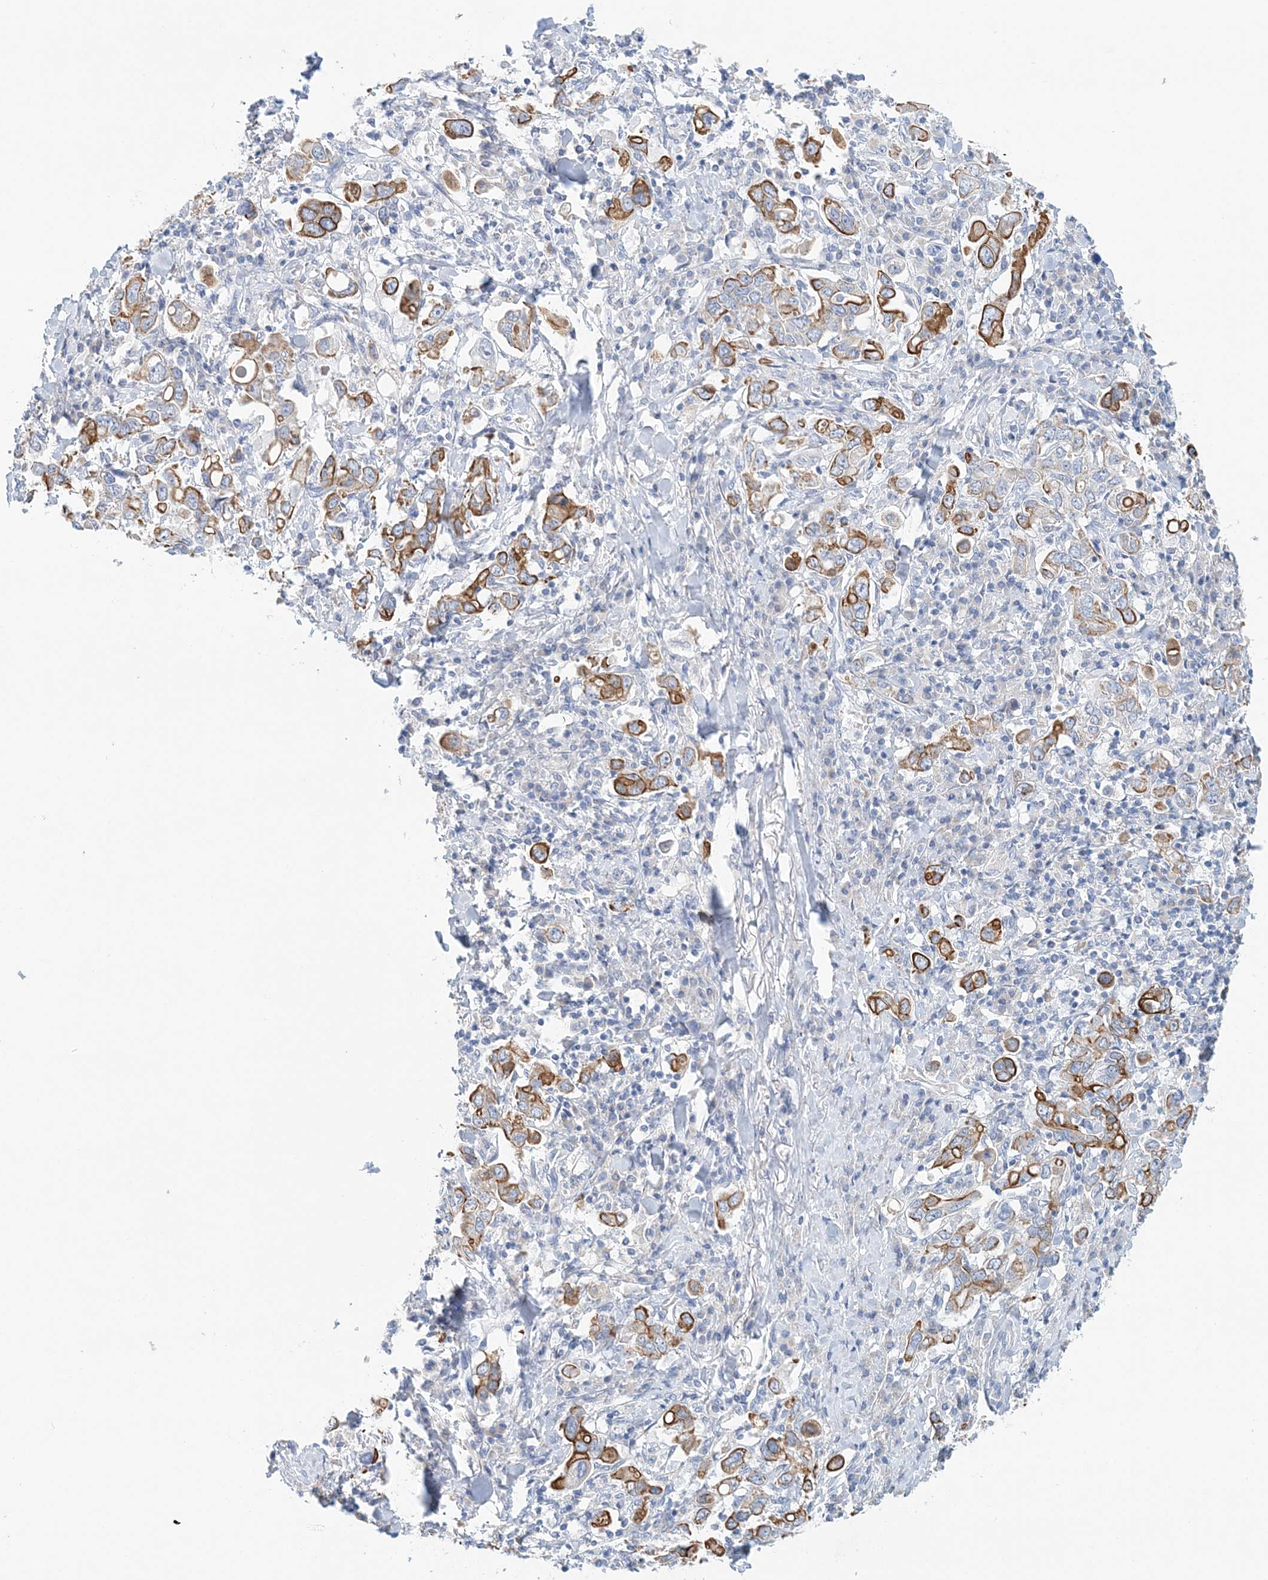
{"staining": {"intensity": "moderate", "quantity": ">75%", "location": "cytoplasmic/membranous"}, "tissue": "stomach cancer", "cell_type": "Tumor cells", "image_type": "cancer", "snomed": [{"axis": "morphology", "description": "Adenocarcinoma, NOS"}, {"axis": "topography", "description": "Stomach, upper"}], "caption": "Protein staining by immunohistochemistry (IHC) reveals moderate cytoplasmic/membranous staining in about >75% of tumor cells in stomach adenocarcinoma.", "gene": "LRRIQ4", "patient": {"sex": "male", "age": 62}}